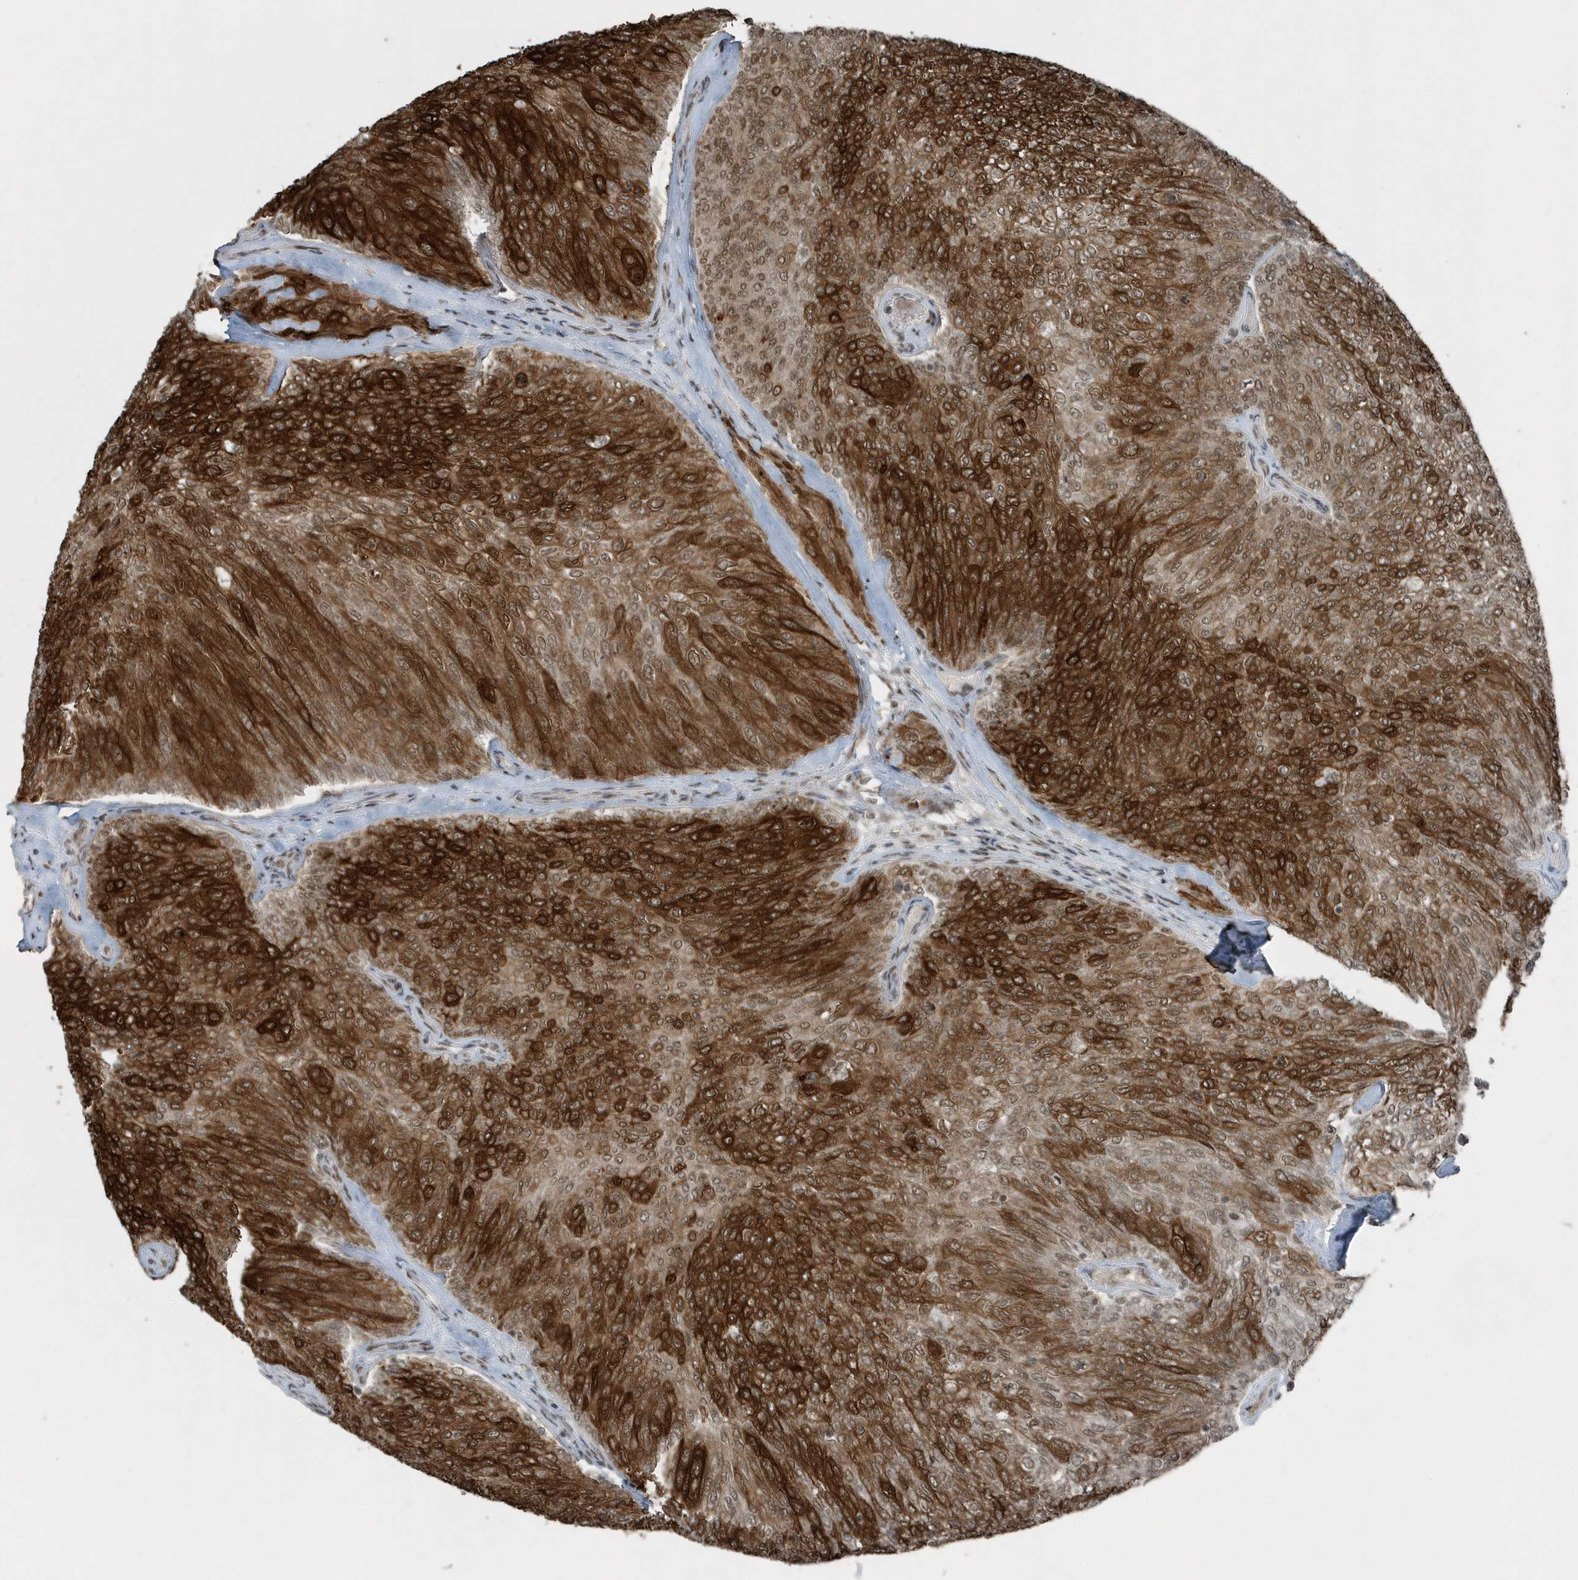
{"staining": {"intensity": "strong", "quantity": ">75%", "location": "cytoplasmic/membranous,nuclear"}, "tissue": "urothelial cancer", "cell_type": "Tumor cells", "image_type": "cancer", "snomed": [{"axis": "morphology", "description": "Urothelial carcinoma, Low grade"}, {"axis": "topography", "description": "Urinary bladder"}], "caption": "Approximately >75% of tumor cells in human urothelial cancer exhibit strong cytoplasmic/membranous and nuclear protein positivity as visualized by brown immunohistochemical staining.", "gene": "YTHDC1", "patient": {"sex": "female", "age": 79}}